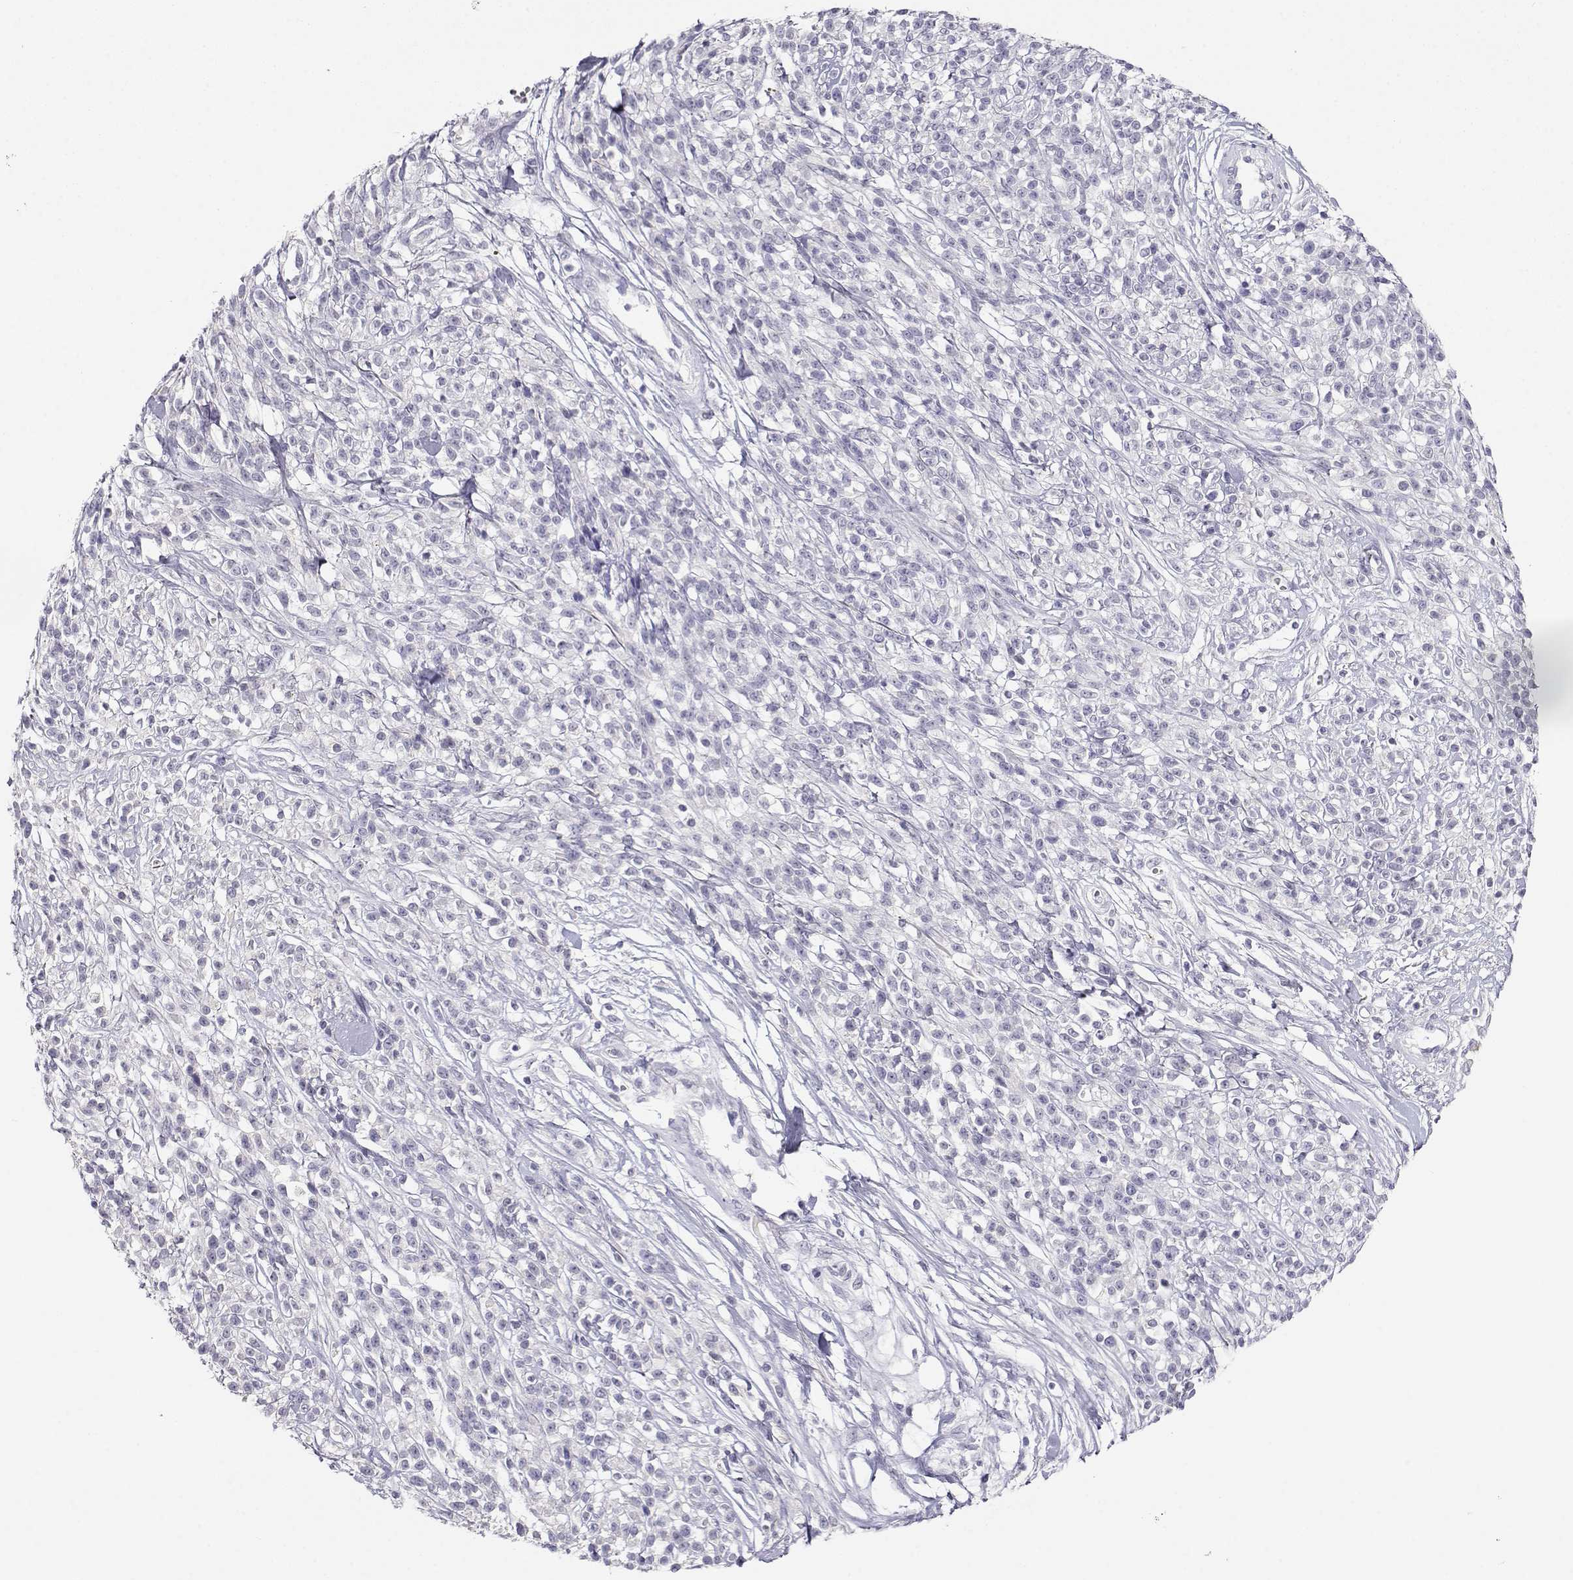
{"staining": {"intensity": "negative", "quantity": "none", "location": "none"}, "tissue": "melanoma", "cell_type": "Tumor cells", "image_type": "cancer", "snomed": [{"axis": "morphology", "description": "Malignant melanoma, NOS"}, {"axis": "topography", "description": "Skin"}, {"axis": "topography", "description": "Skin of trunk"}], "caption": "IHC image of neoplastic tissue: malignant melanoma stained with DAB exhibits no significant protein positivity in tumor cells. (DAB IHC visualized using brightfield microscopy, high magnification).", "gene": "CDHR1", "patient": {"sex": "male", "age": 74}}